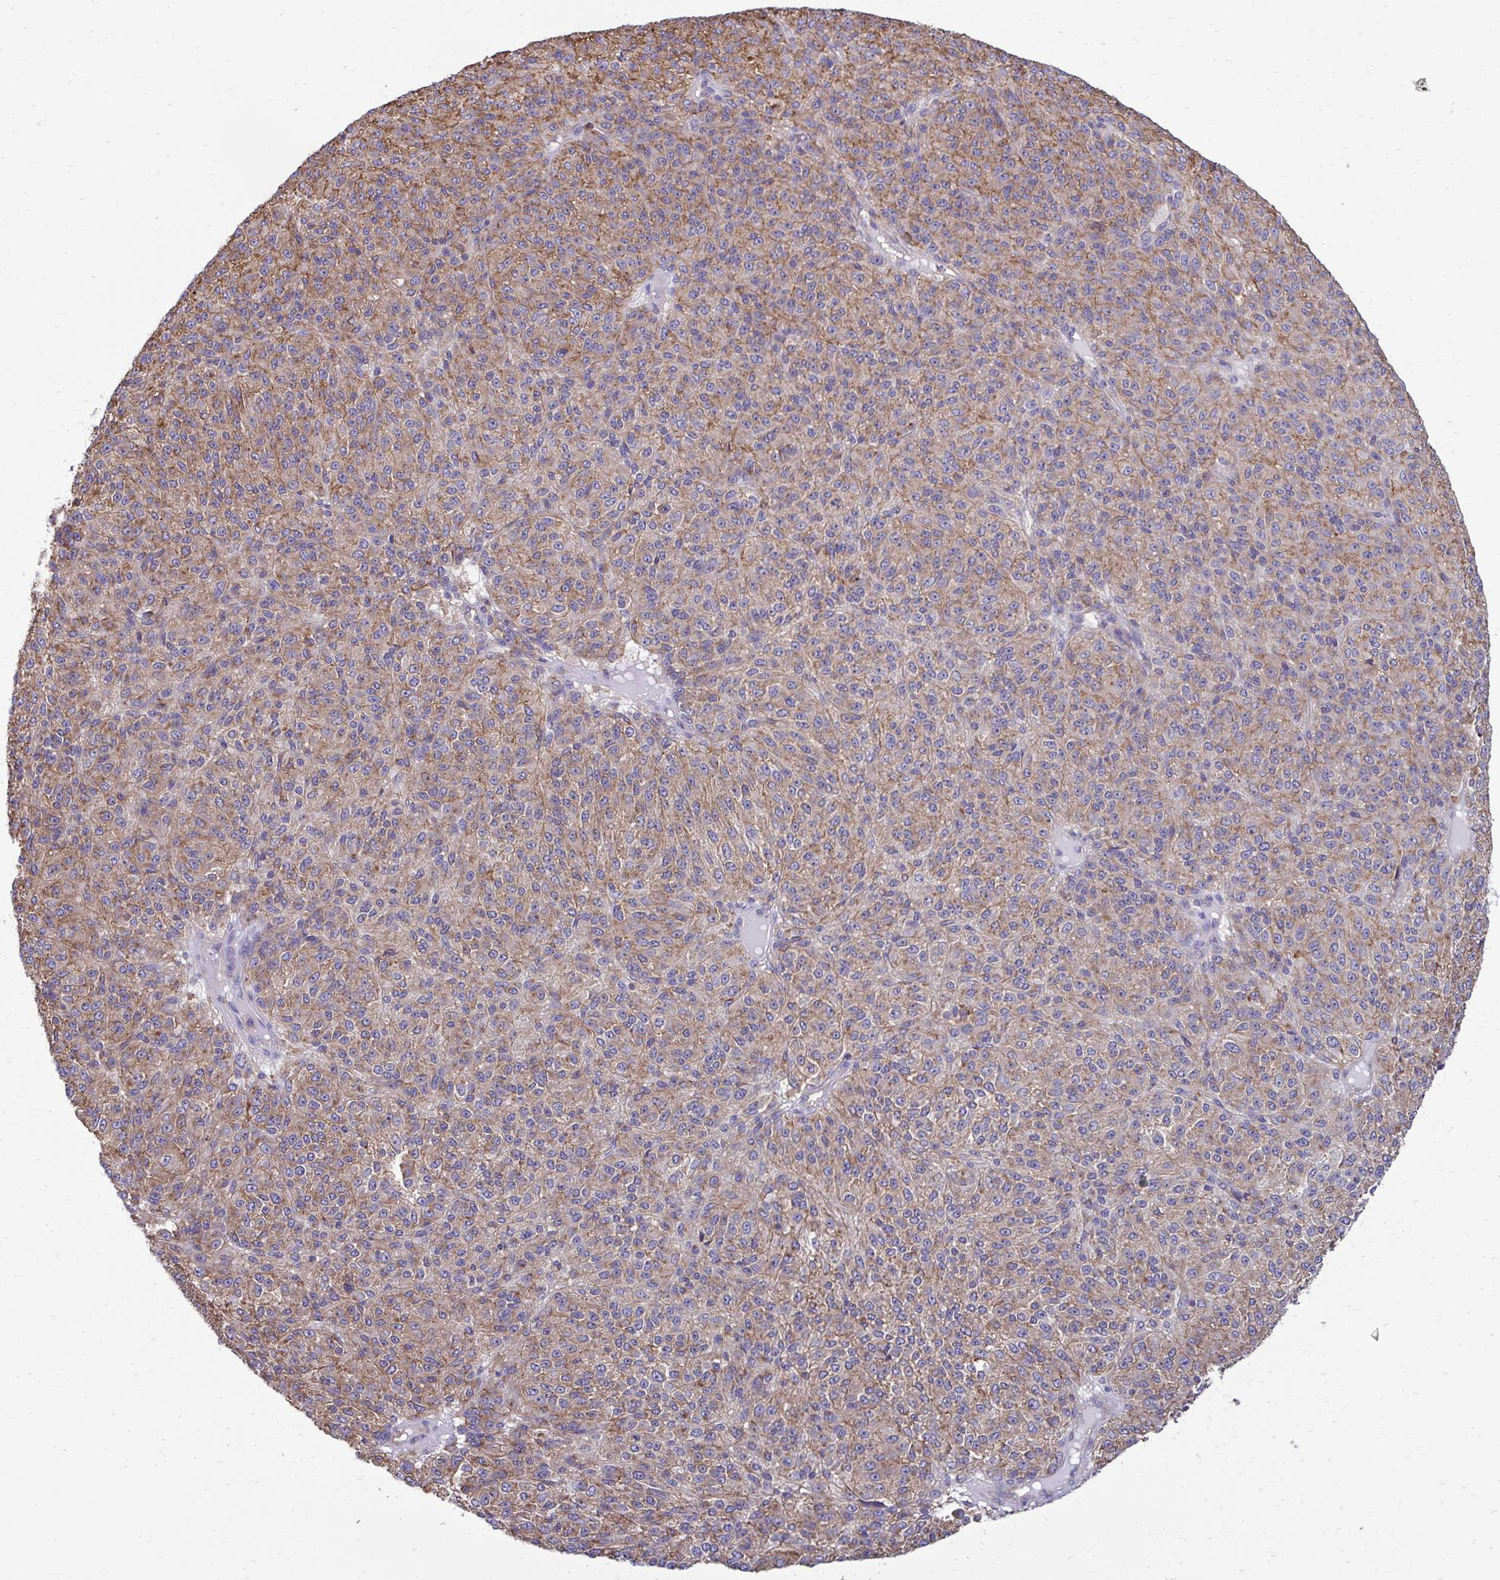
{"staining": {"intensity": "moderate", "quantity": ">75%", "location": "cytoplasmic/membranous"}, "tissue": "melanoma", "cell_type": "Tumor cells", "image_type": "cancer", "snomed": [{"axis": "morphology", "description": "Malignant melanoma, Metastatic site"}, {"axis": "topography", "description": "Brain"}], "caption": "IHC image of neoplastic tissue: human malignant melanoma (metastatic site) stained using IHC displays medium levels of moderate protein expression localized specifically in the cytoplasmic/membranous of tumor cells, appearing as a cytoplasmic/membranous brown color.", "gene": "CLTA", "patient": {"sex": "female", "age": 56}}